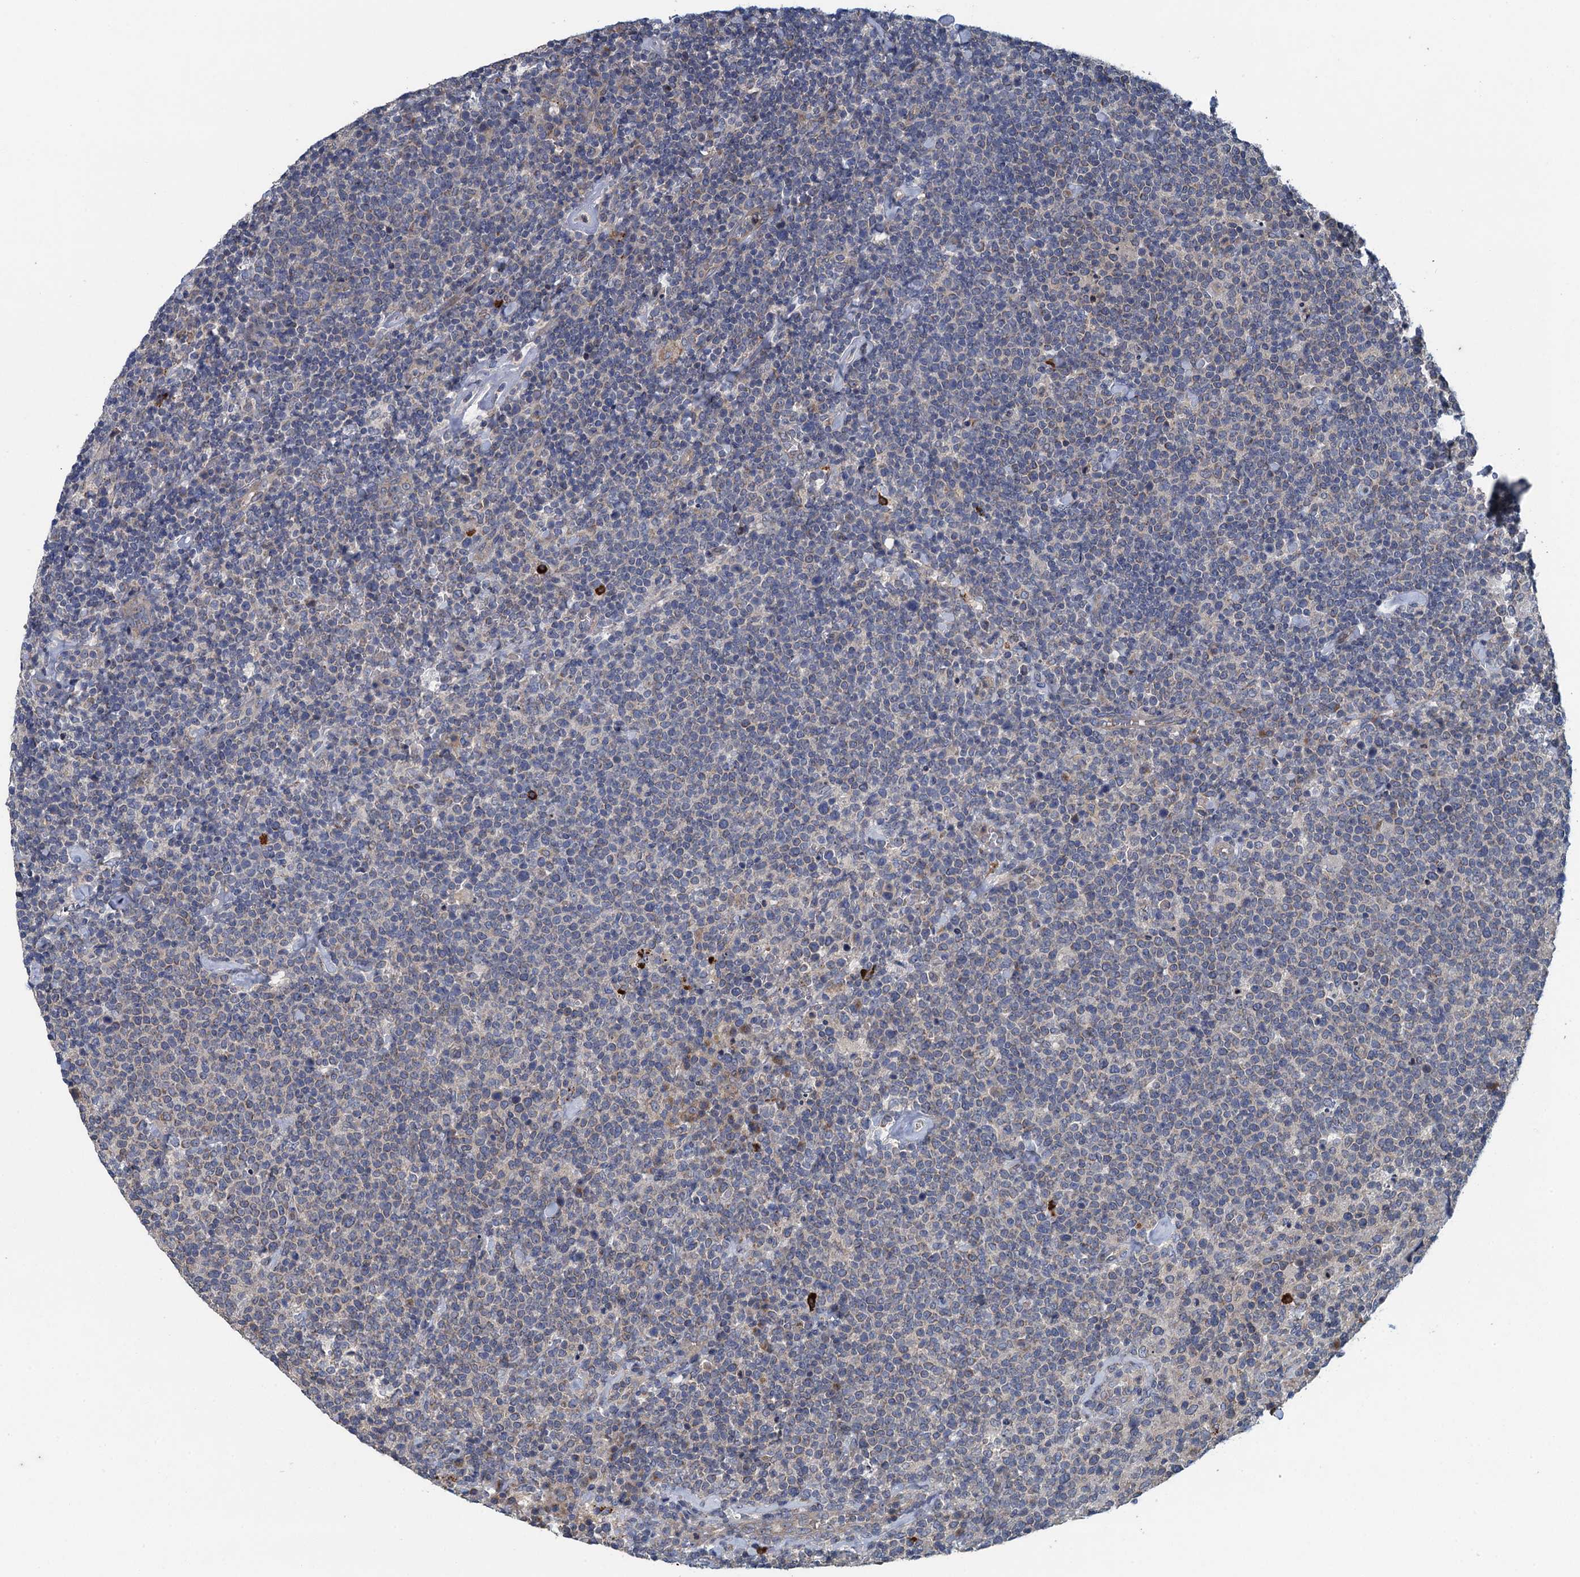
{"staining": {"intensity": "negative", "quantity": "none", "location": "none"}, "tissue": "lymphoma", "cell_type": "Tumor cells", "image_type": "cancer", "snomed": [{"axis": "morphology", "description": "Malignant lymphoma, non-Hodgkin's type, High grade"}, {"axis": "topography", "description": "Lymph node"}], "caption": "Lymphoma stained for a protein using immunohistochemistry (IHC) demonstrates no expression tumor cells.", "gene": "KBTBD8", "patient": {"sex": "male", "age": 61}}